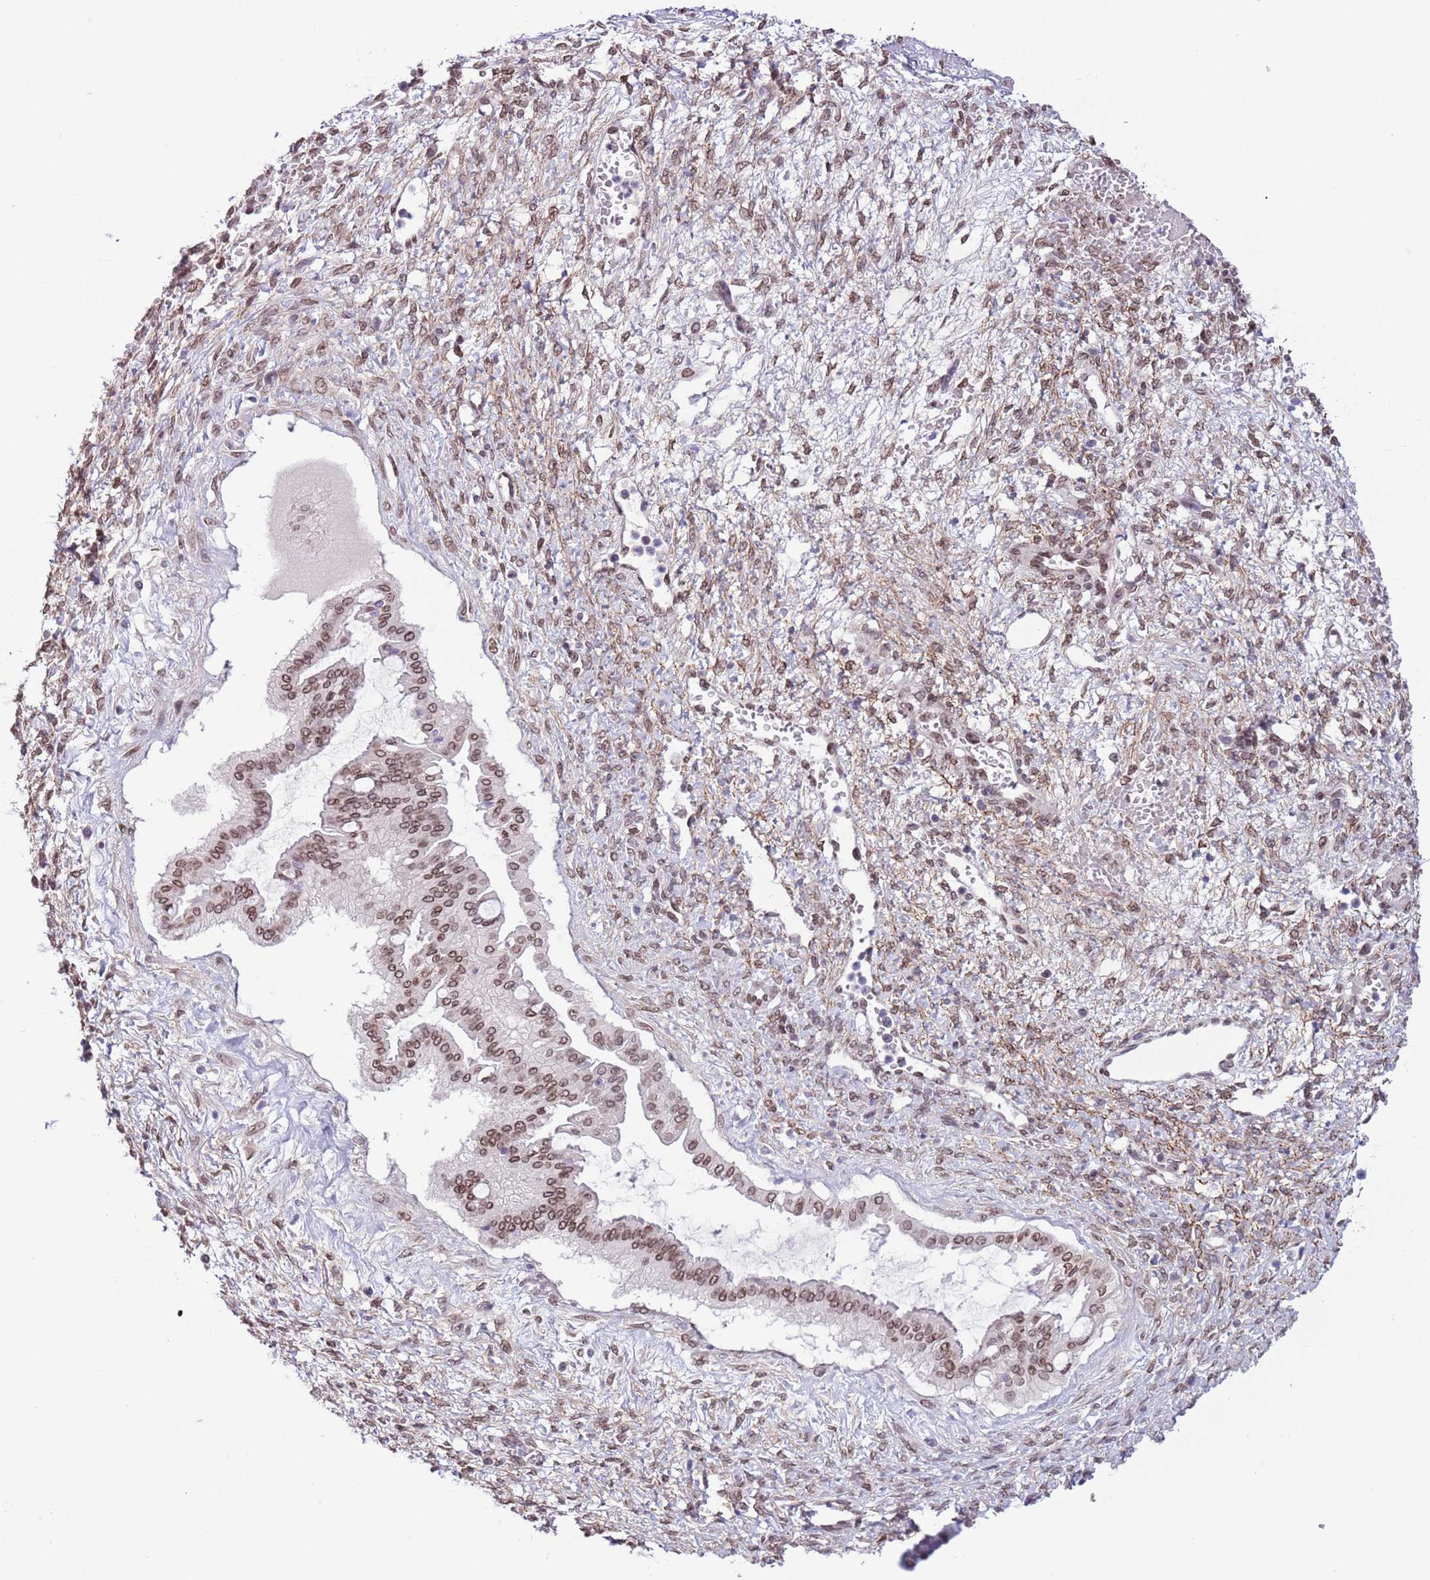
{"staining": {"intensity": "moderate", "quantity": ">75%", "location": "cytoplasmic/membranous,nuclear"}, "tissue": "ovarian cancer", "cell_type": "Tumor cells", "image_type": "cancer", "snomed": [{"axis": "morphology", "description": "Cystadenocarcinoma, mucinous, NOS"}, {"axis": "topography", "description": "Ovary"}], "caption": "Moderate cytoplasmic/membranous and nuclear positivity for a protein is present in approximately >75% of tumor cells of ovarian cancer using immunohistochemistry.", "gene": "ZGLP1", "patient": {"sex": "female", "age": 73}}